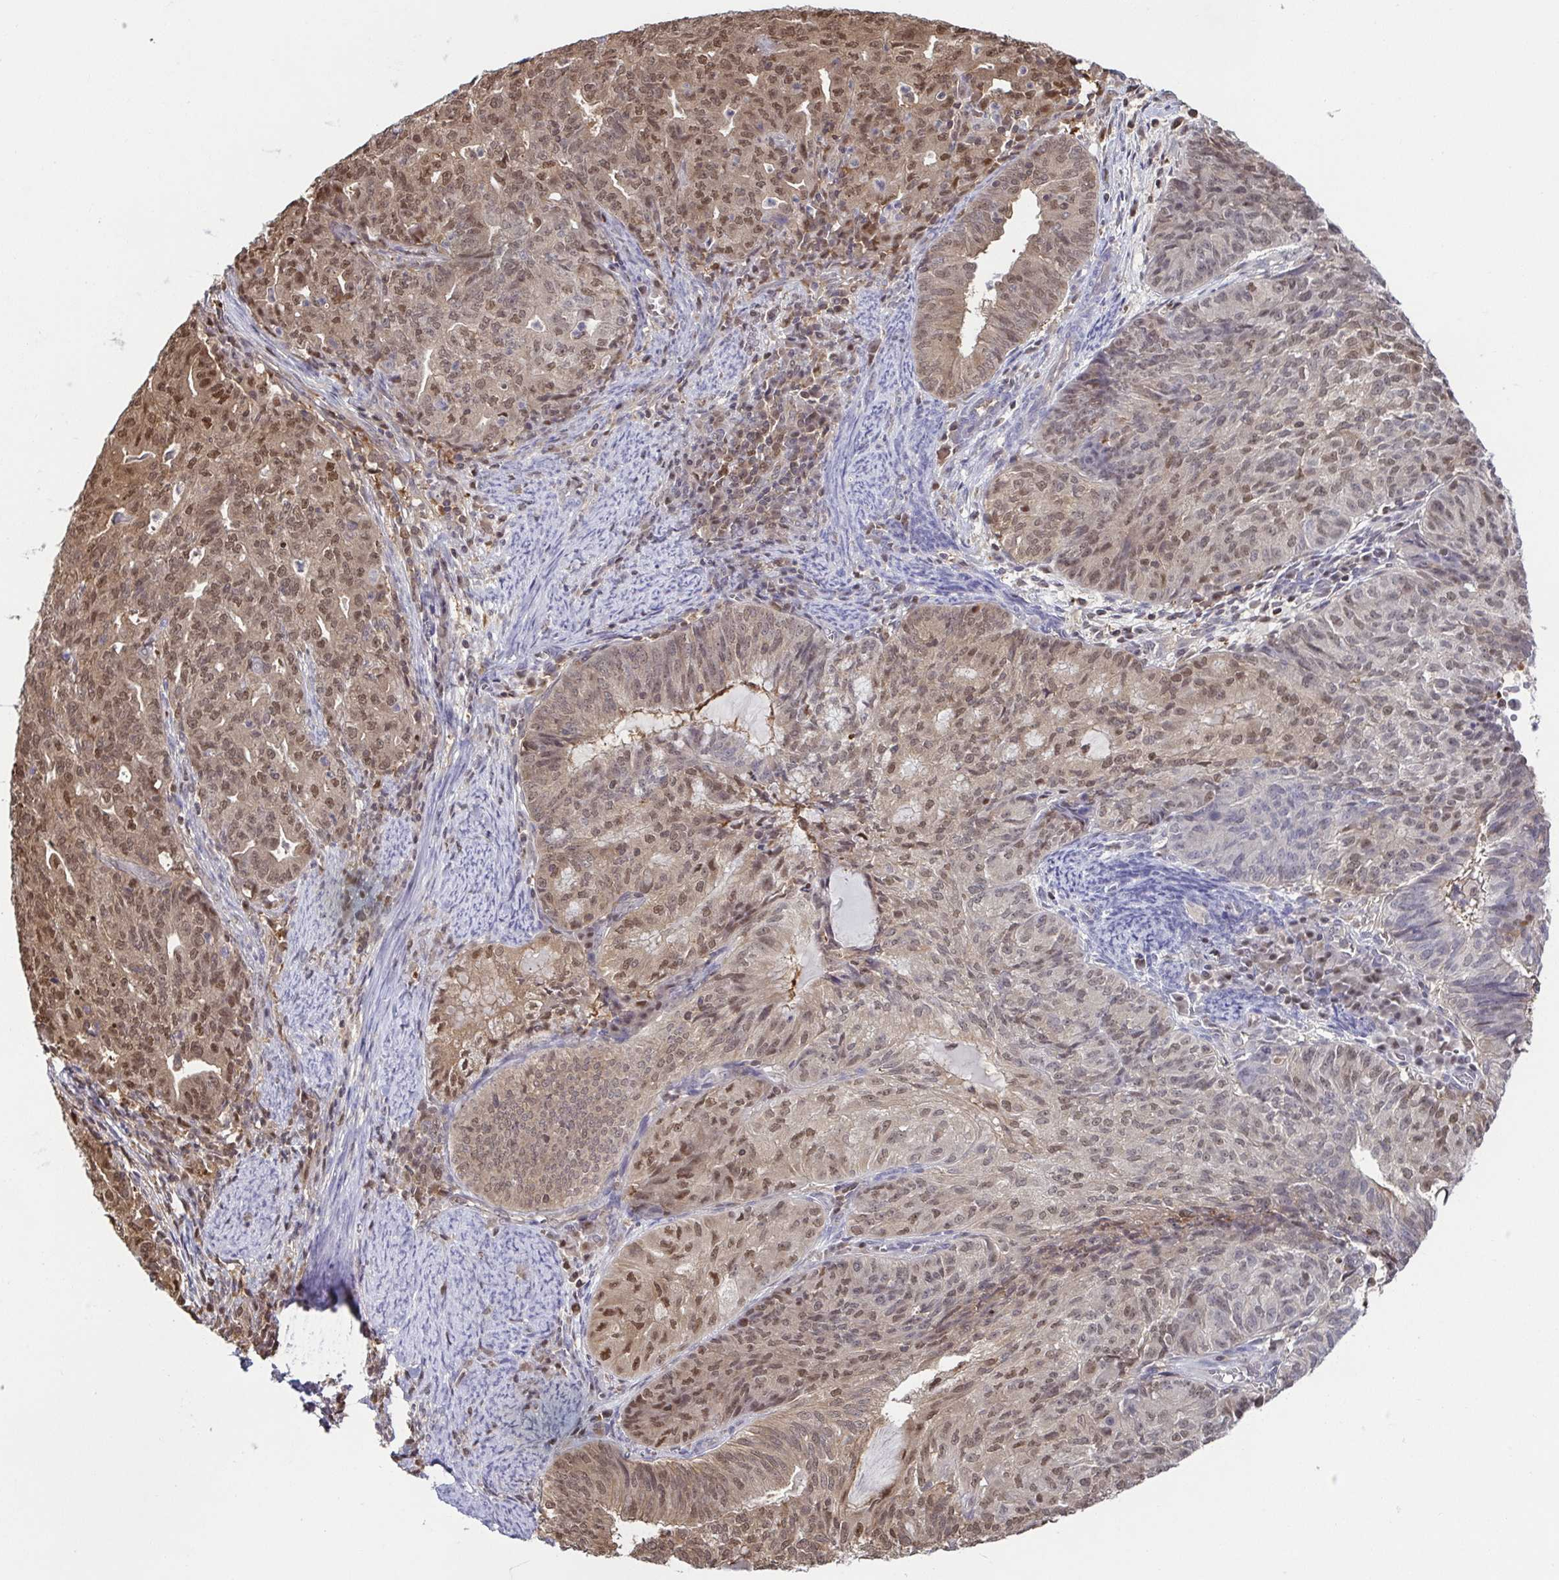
{"staining": {"intensity": "moderate", "quantity": ">75%", "location": "cytoplasmic/membranous,nuclear"}, "tissue": "endometrial cancer", "cell_type": "Tumor cells", "image_type": "cancer", "snomed": [{"axis": "morphology", "description": "Adenocarcinoma, NOS"}, {"axis": "topography", "description": "Endometrium"}], "caption": "A brown stain labels moderate cytoplasmic/membranous and nuclear staining of a protein in endometrial cancer (adenocarcinoma) tumor cells.", "gene": "PSMB9", "patient": {"sex": "female", "age": 82}}